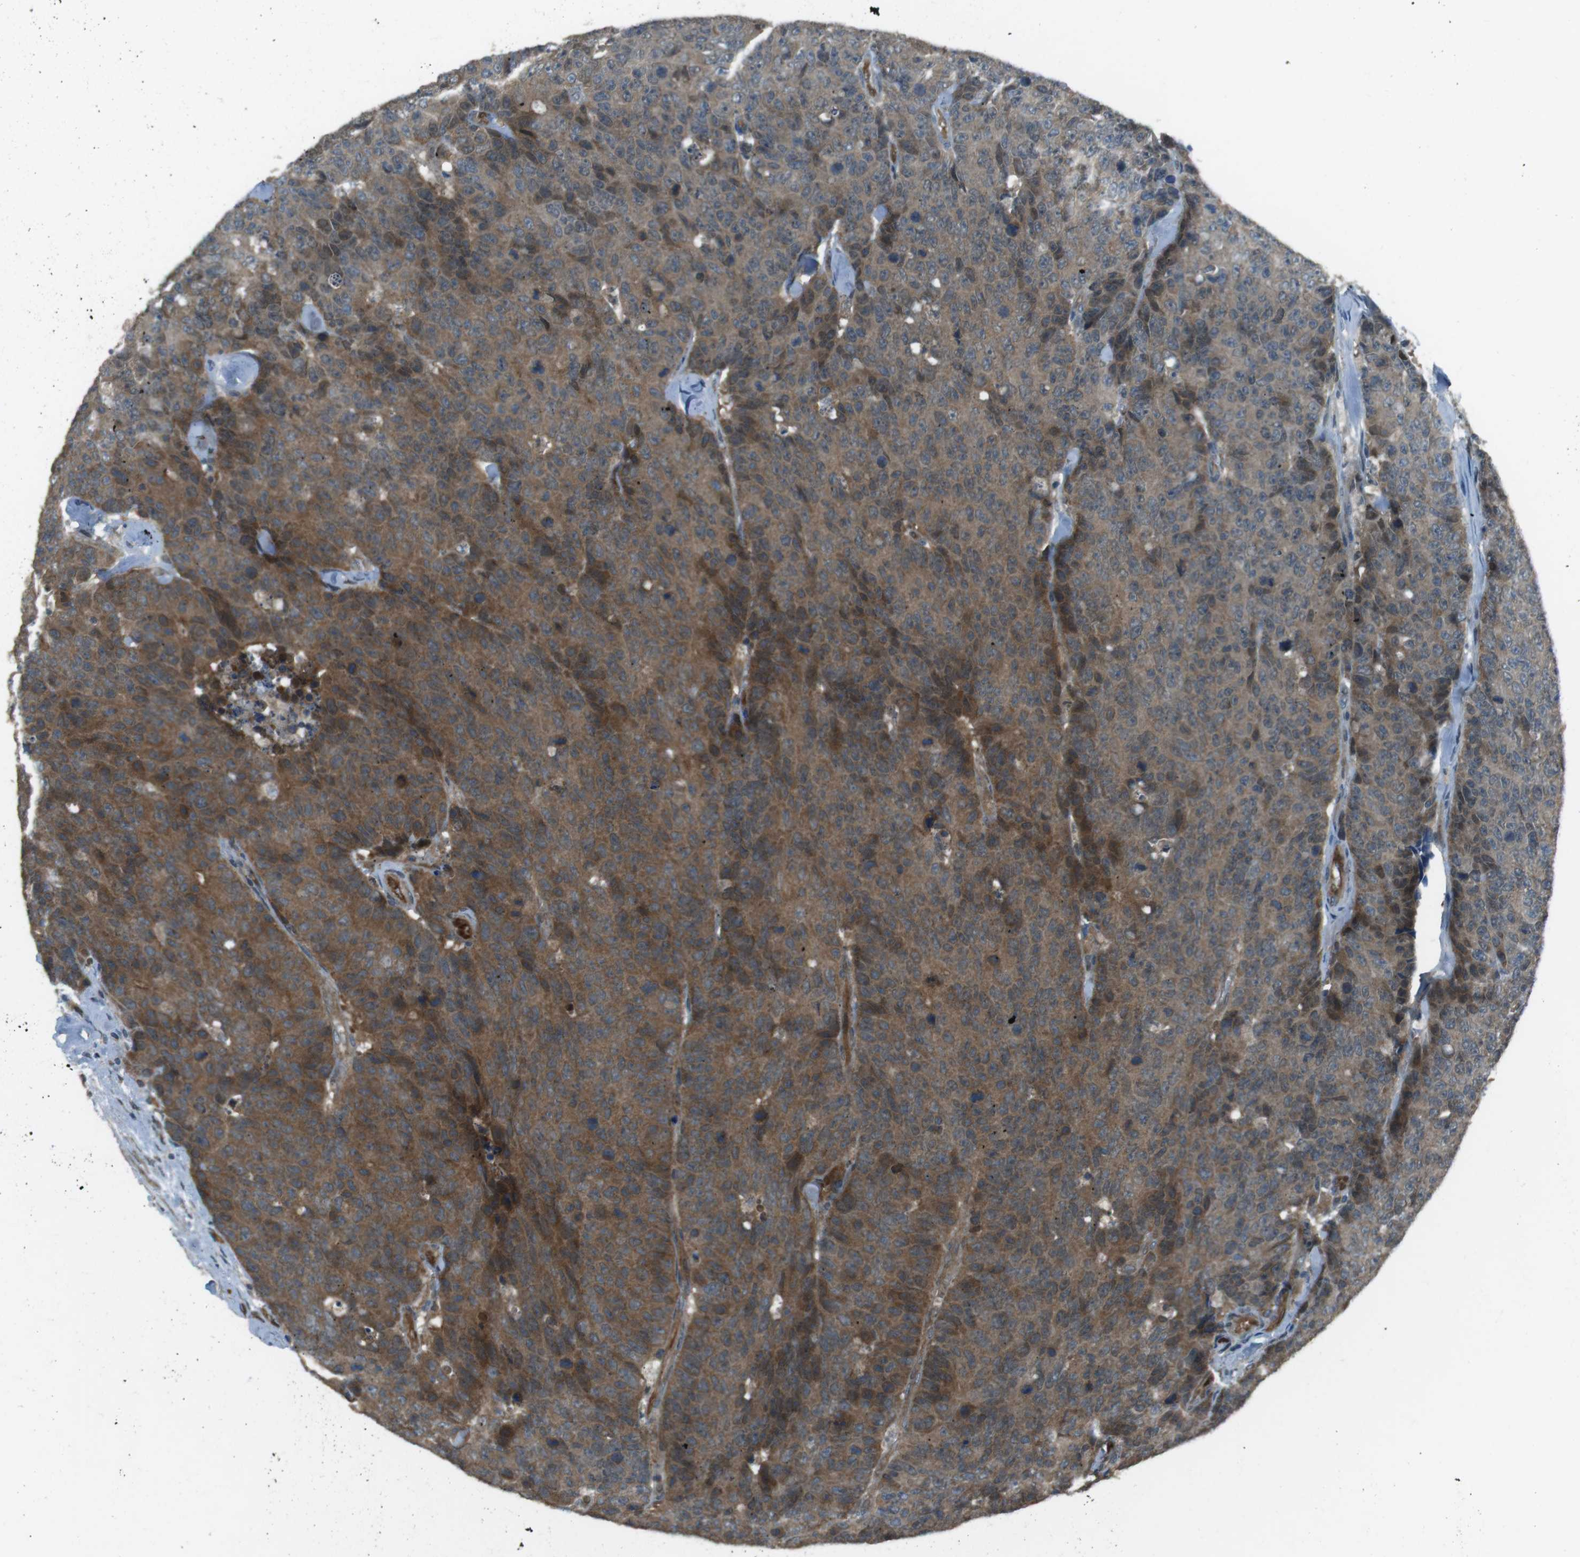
{"staining": {"intensity": "moderate", "quantity": ">75%", "location": "cytoplasmic/membranous"}, "tissue": "colorectal cancer", "cell_type": "Tumor cells", "image_type": "cancer", "snomed": [{"axis": "morphology", "description": "Adenocarcinoma, NOS"}, {"axis": "topography", "description": "Colon"}], "caption": "IHC of human colorectal adenocarcinoma reveals medium levels of moderate cytoplasmic/membranous expression in approximately >75% of tumor cells.", "gene": "MFAP3", "patient": {"sex": "female", "age": 86}}